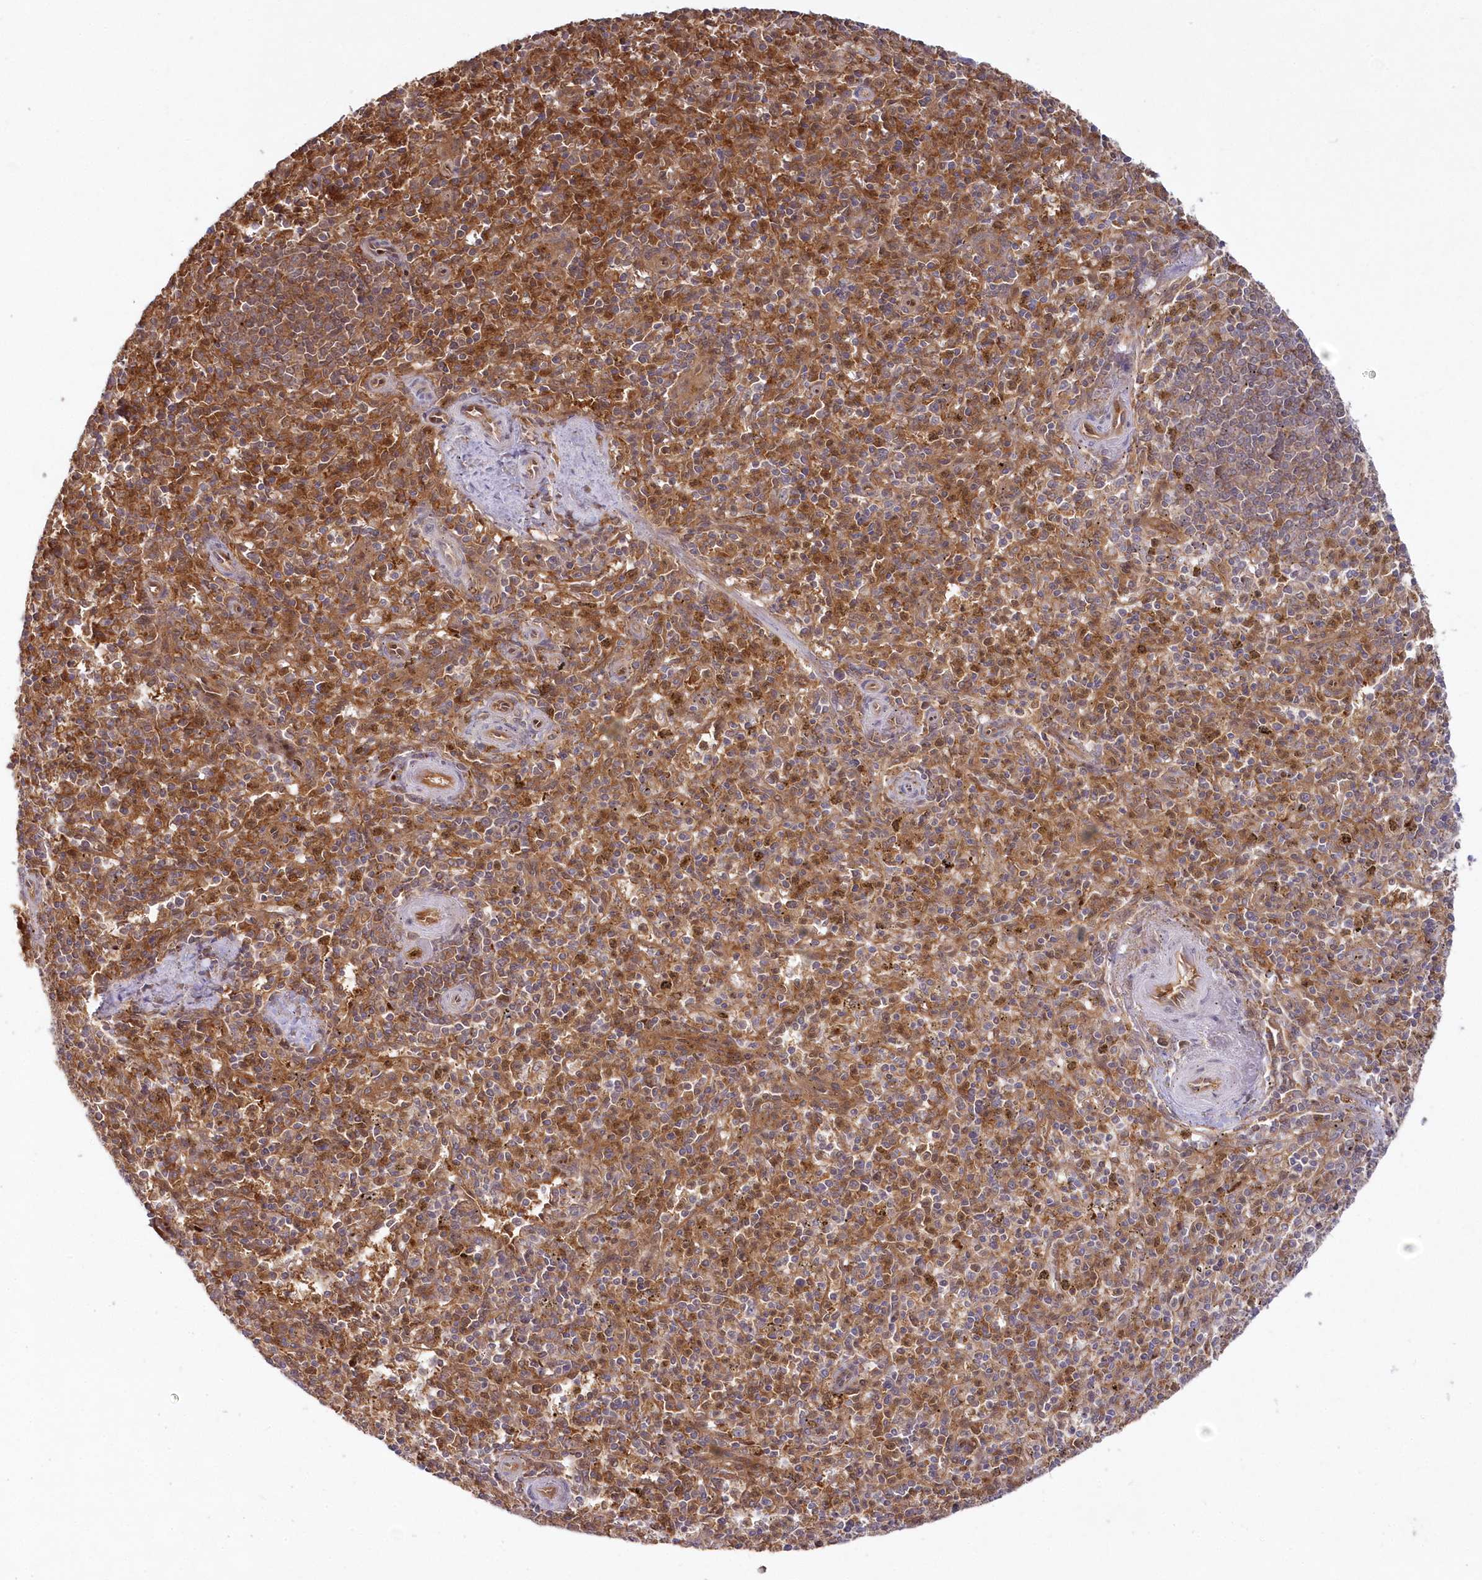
{"staining": {"intensity": "moderate", "quantity": "25%-75%", "location": "nuclear"}, "tissue": "spleen", "cell_type": "Cells in red pulp", "image_type": "normal", "snomed": [{"axis": "morphology", "description": "Normal tissue, NOS"}, {"axis": "topography", "description": "Spleen"}], "caption": "Immunohistochemistry (IHC) (DAB) staining of normal human spleen shows moderate nuclear protein staining in approximately 25%-75% of cells in red pulp. (DAB = brown stain, brightfield microscopy at high magnification).", "gene": "GBE1", "patient": {"sex": "male", "age": 72}}